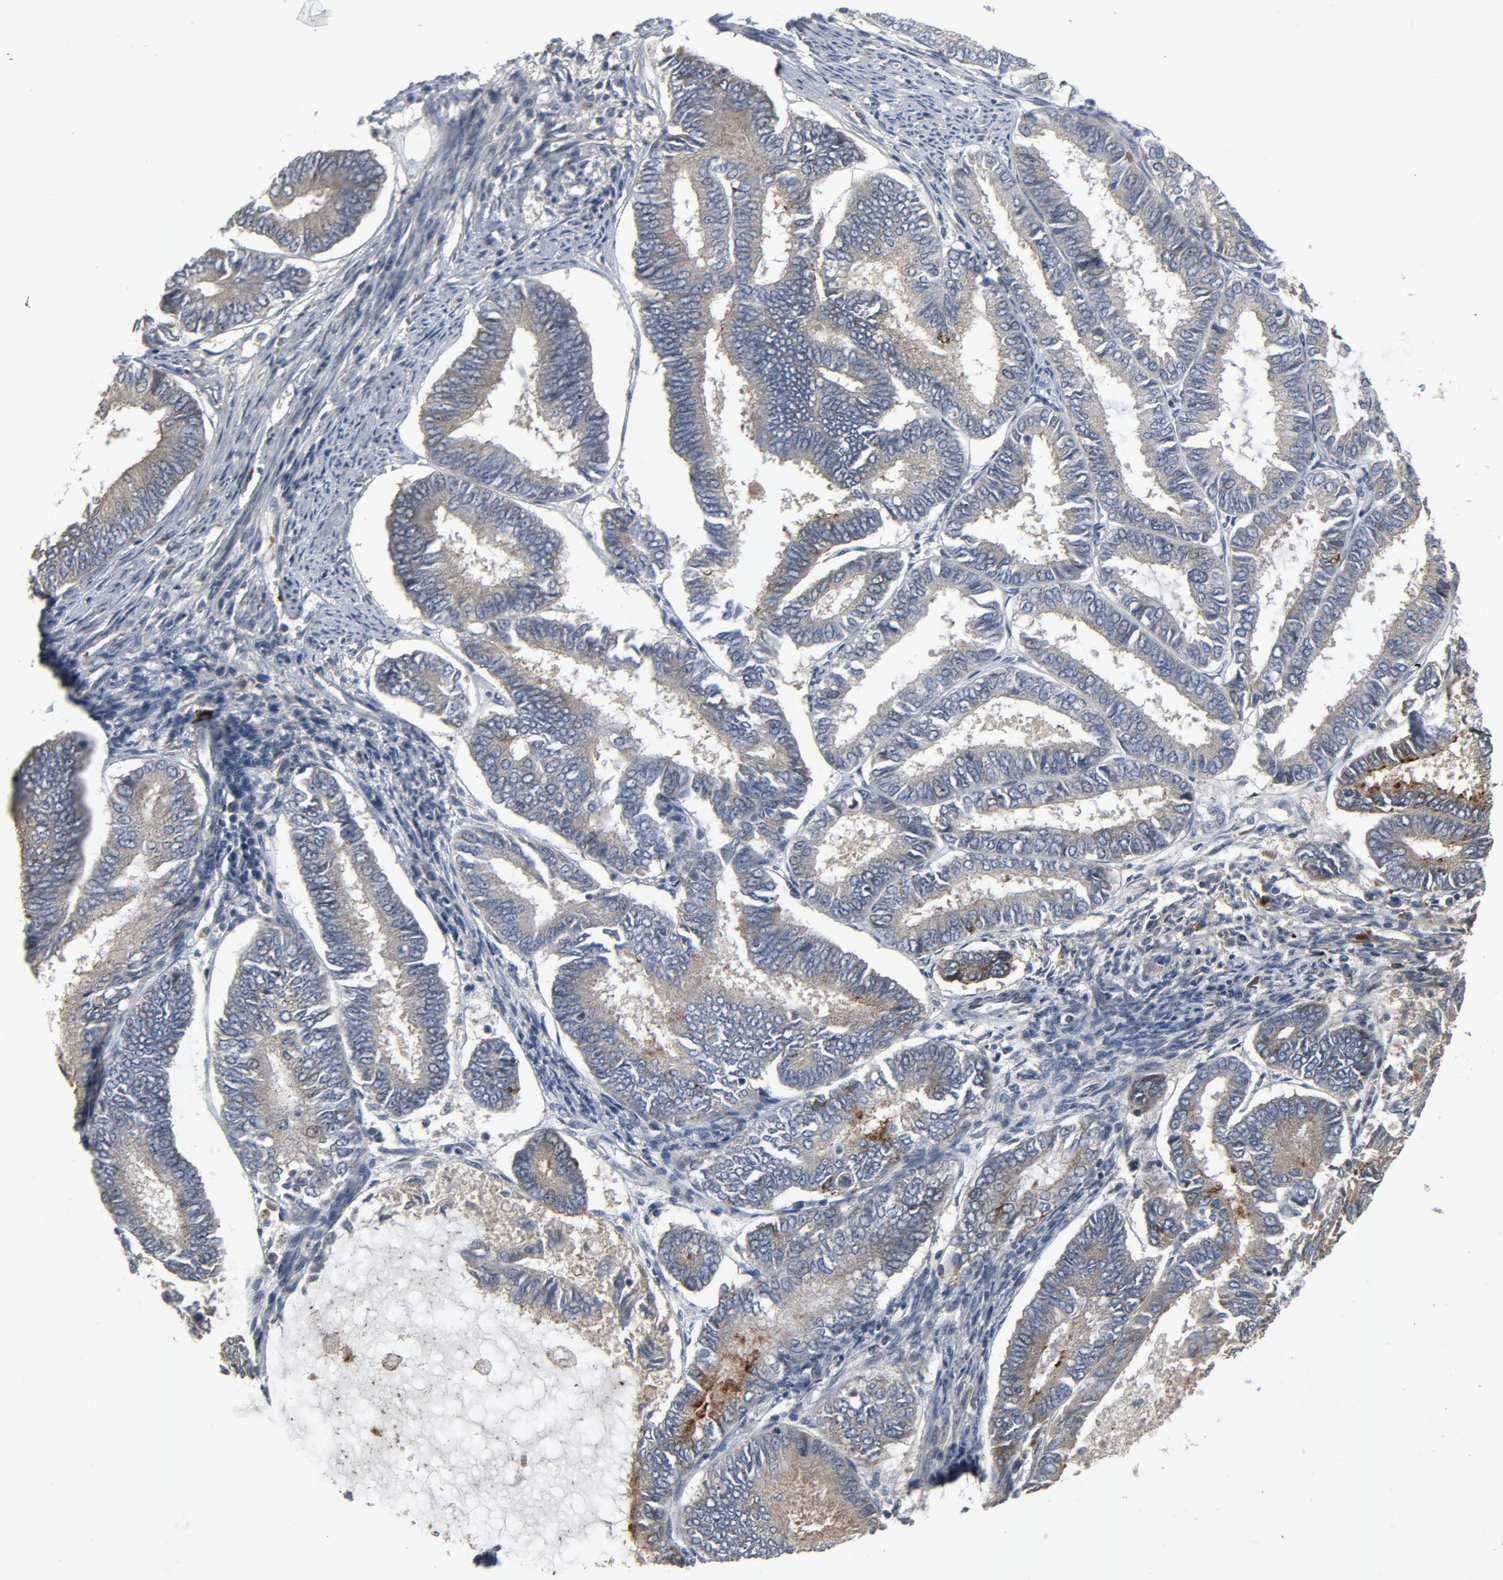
{"staining": {"intensity": "negative", "quantity": "none", "location": "none"}, "tissue": "endometrial cancer", "cell_type": "Tumor cells", "image_type": "cancer", "snomed": [{"axis": "morphology", "description": "Adenocarcinoma, NOS"}, {"axis": "topography", "description": "Endometrium"}], "caption": "DAB (3,3'-diaminobenzidine) immunohistochemical staining of human adenocarcinoma (endometrial) reveals no significant staining in tumor cells.", "gene": "PDZD4", "patient": {"sex": "female", "age": 86}}